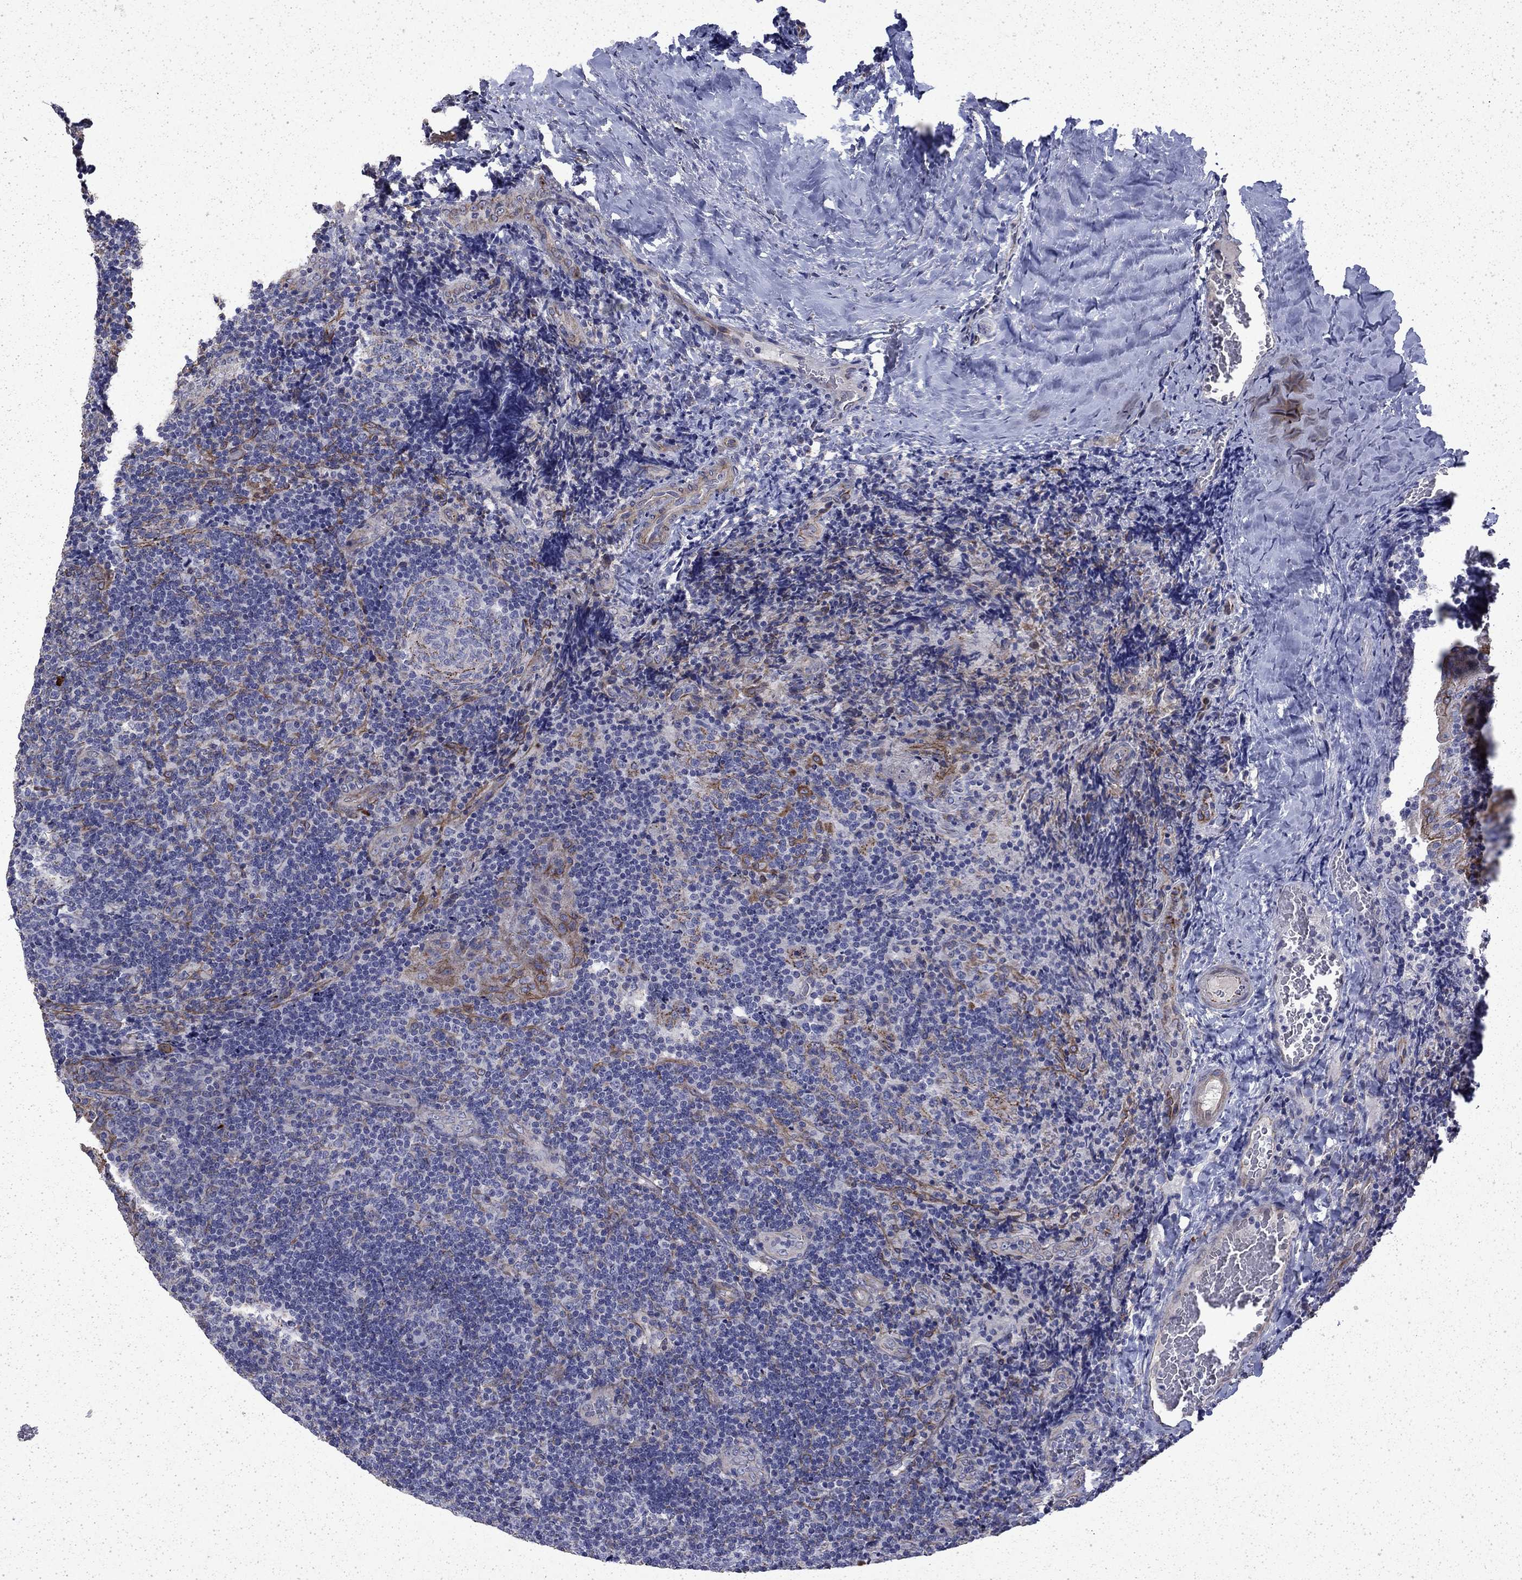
{"staining": {"intensity": "weak", "quantity": "<25%", "location": "cytoplasmic/membranous"}, "tissue": "tonsil", "cell_type": "Germinal center cells", "image_type": "normal", "snomed": [{"axis": "morphology", "description": "Normal tissue, NOS"}, {"axis": "topography", "description": "Tonsil"}], "caption": "Germinal center cells show no significant protein positivity in benign tonsil. (DAB IHC with hematoxylin counter stain).", "gene": "DTNA", "patient": {"sex": "male", "age": 17}}